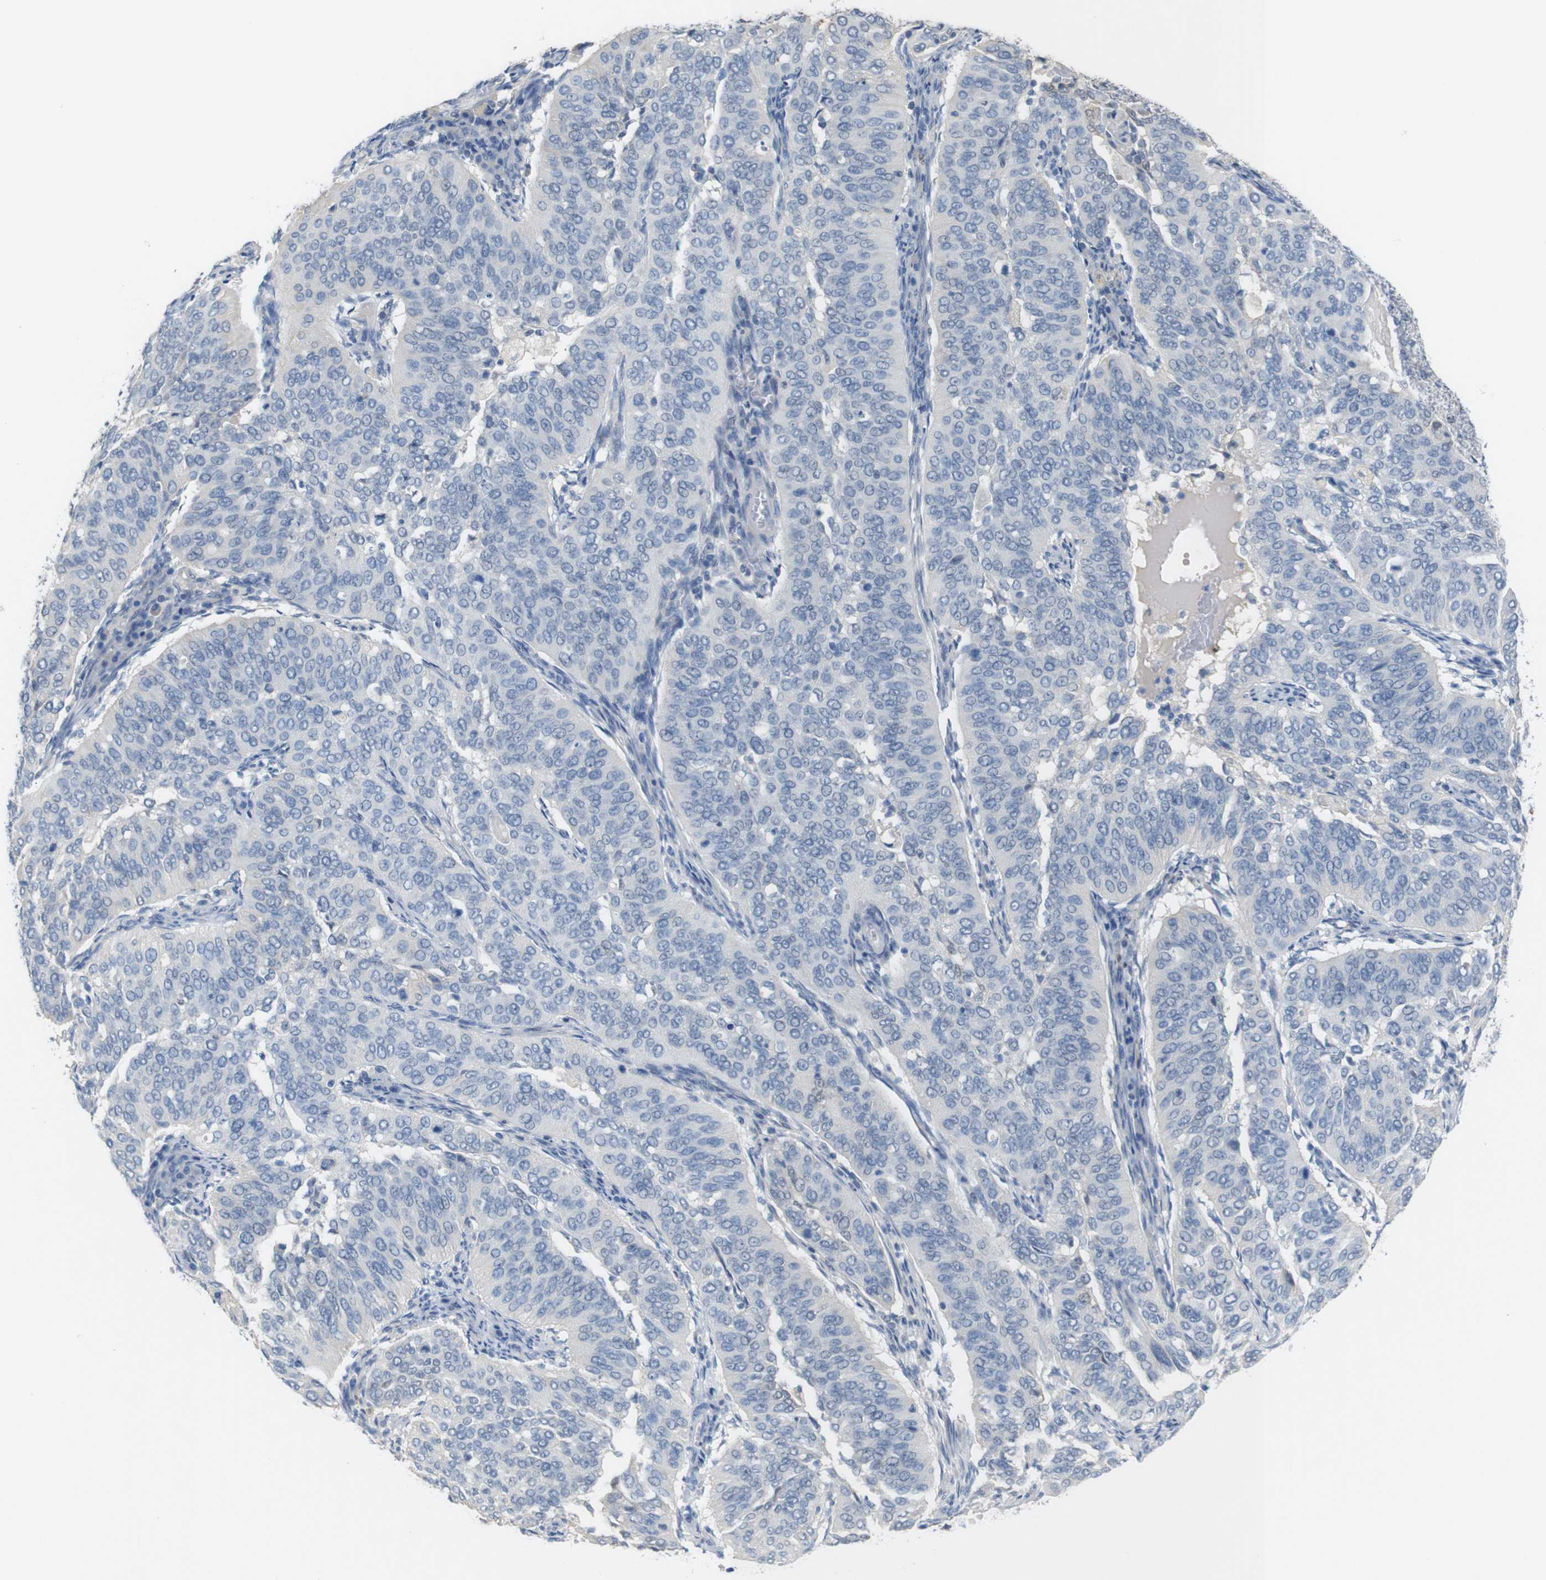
{"staining": {"intensity": "negative", "quantity": "none", "location": "none"}, "tissue": "cervical cancer", "cell_type": "Tumor cells", "image_type": "cancer", "snomed": [{"axis": "morphology", "description": "Normal tissue, NOS"}, {"axis": "morphology", "description": "Squamous cell carcinoma, NOS"}, {"axis": "topography", "description": "Cervix"}], "caption": "Histopathology image shows no significant protein expression in tumor cells of cervical cancer. (Immunohistochemistry (ihc), brightfield microscopy, high magnification).", "gene": "CHRM5", "patient": {"sex": "female", "age": 39}}